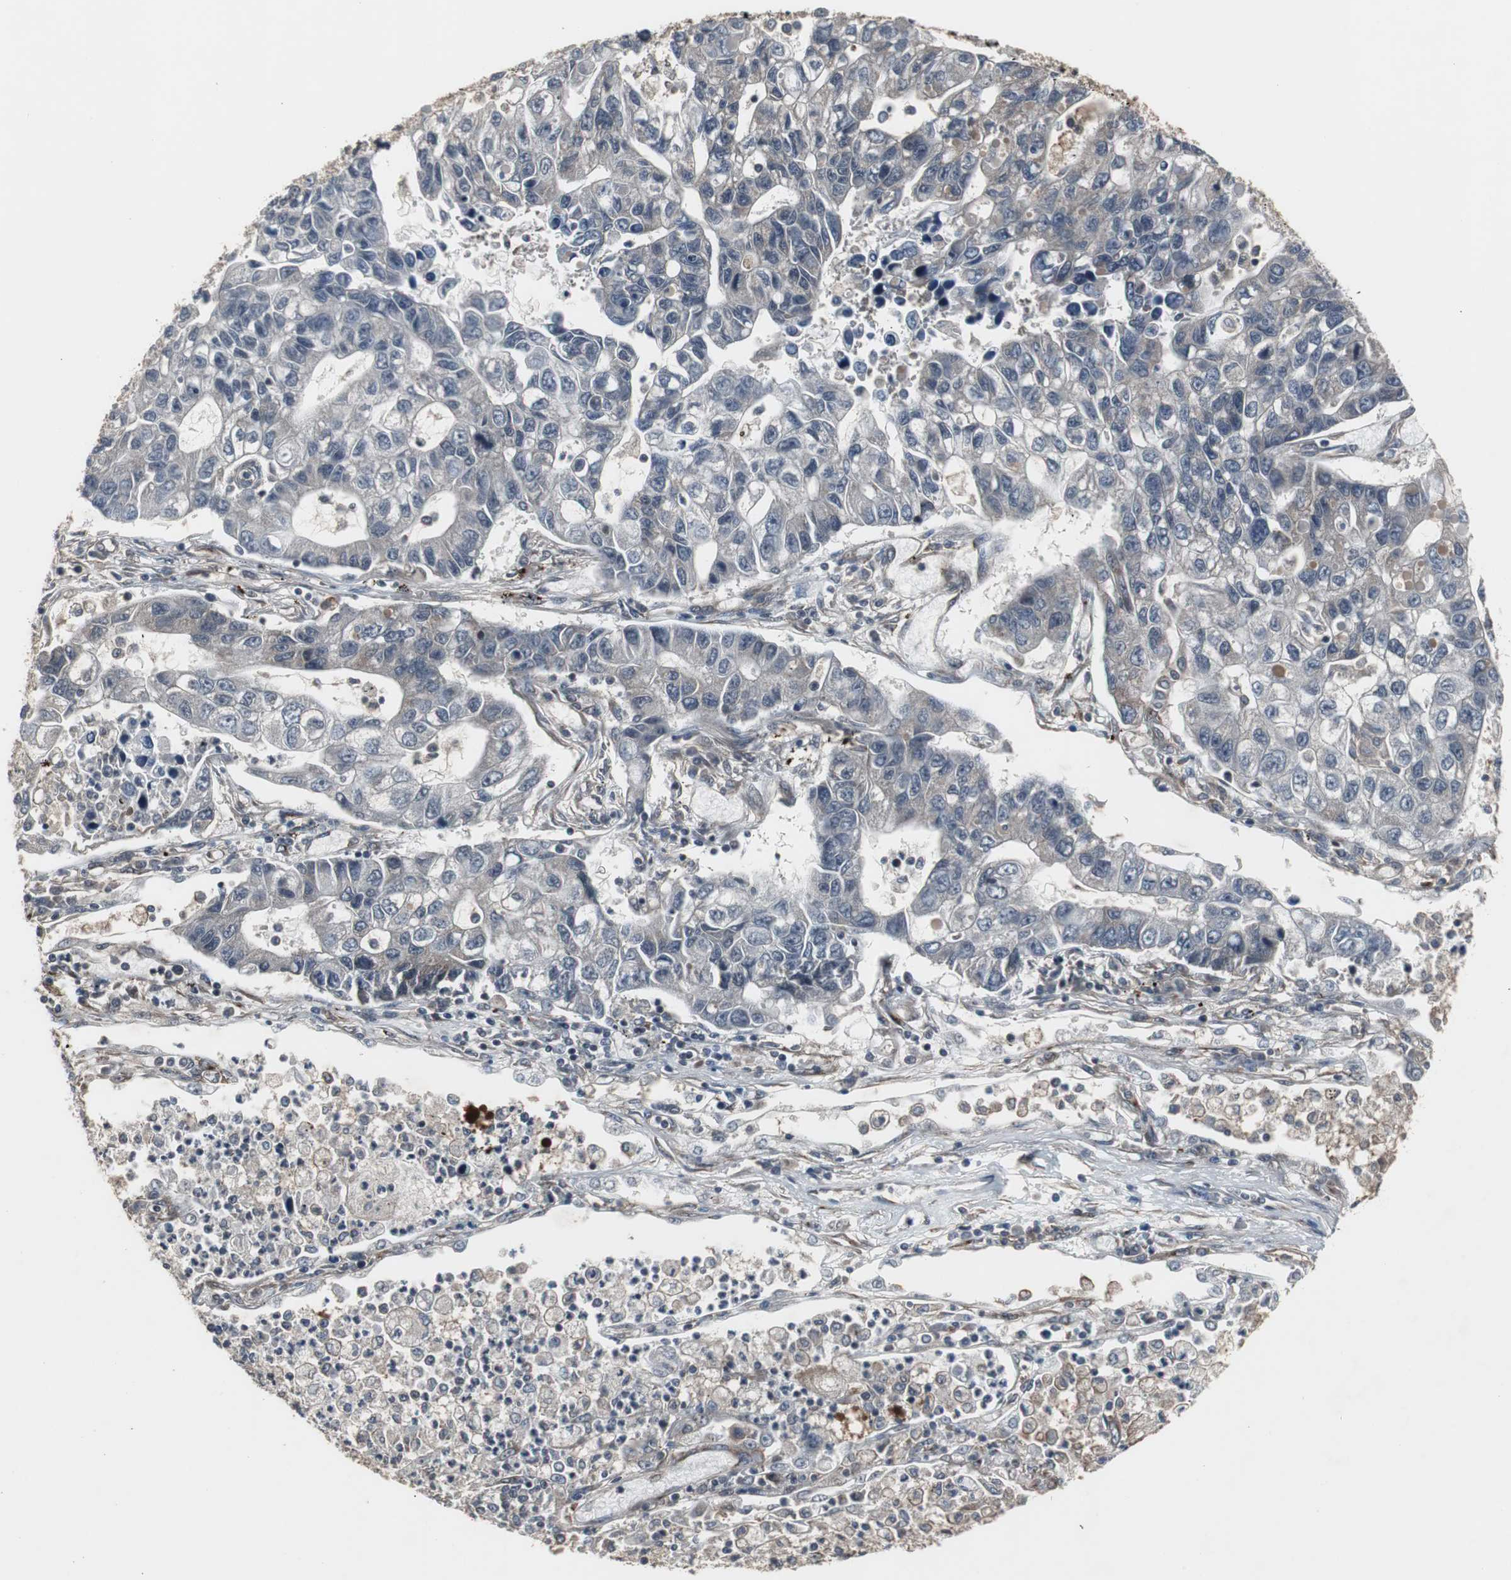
{"staining": {"intensity": "weak", "quantity": "25%-75%", "location": "cytoplasmic/membranous"}, "tissue": "lung cancer", "cell_type": "Tumor cells", "image_type": "cancer", "snomed": [{"axis": "morphology", "description": "Adenocarcinoma, NOS"}, {"axis": "topography", "description": "Lung"}], "caption": "Approximately 25%-75% of tumor cells in human adenocarcinoma (lung) reveal weak cytoplasmic/membranous protein expression as visualized by brown immunohistochemical staining.", "gene": "ATP2B2", "patient": {"sex": "female", "age": 51}}